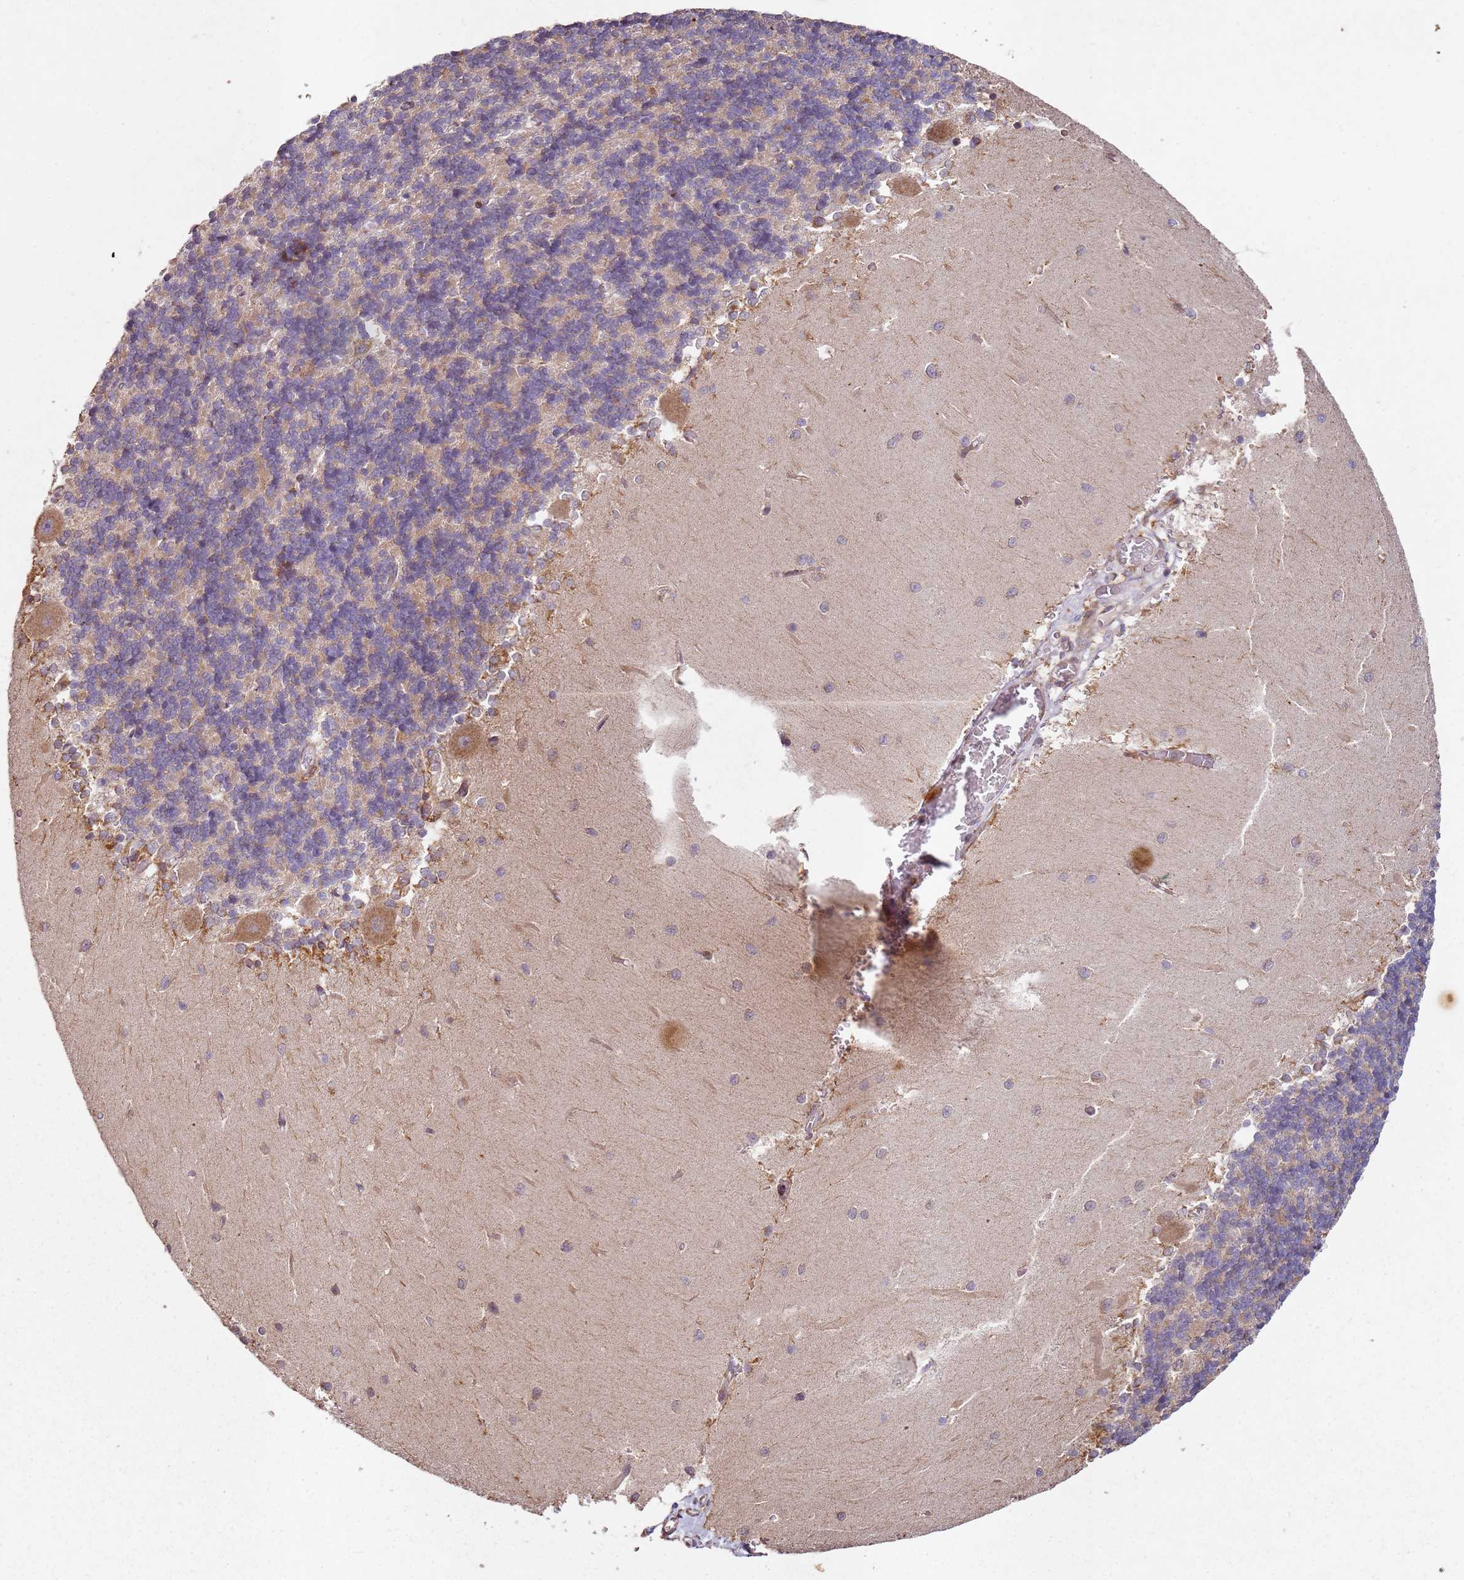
{"staining": {"intensity": "weak", "quantity": "<25%", "location": "cytoplasmic/membranous"}, "tissue": "cerebellum", "cell_type": "Cells in granular layer", "image_type": "normal", "snomed": [{"axis": "morphology", "description": "Normal tissue, NOS"}, {"axis": "topography", "description": "Cerebellum"}], "caption": "The IHC histopathology image has no significant positivity in cells in granular layer of cerebellum. (Stains: DAB immunohistochemistry (IHC) with hematoxylin counter stain, Microscopy: brightfield microscopy at high magnification).", "gene": "ARFRP1", "patient": {"sex": "male", "age": 37}}